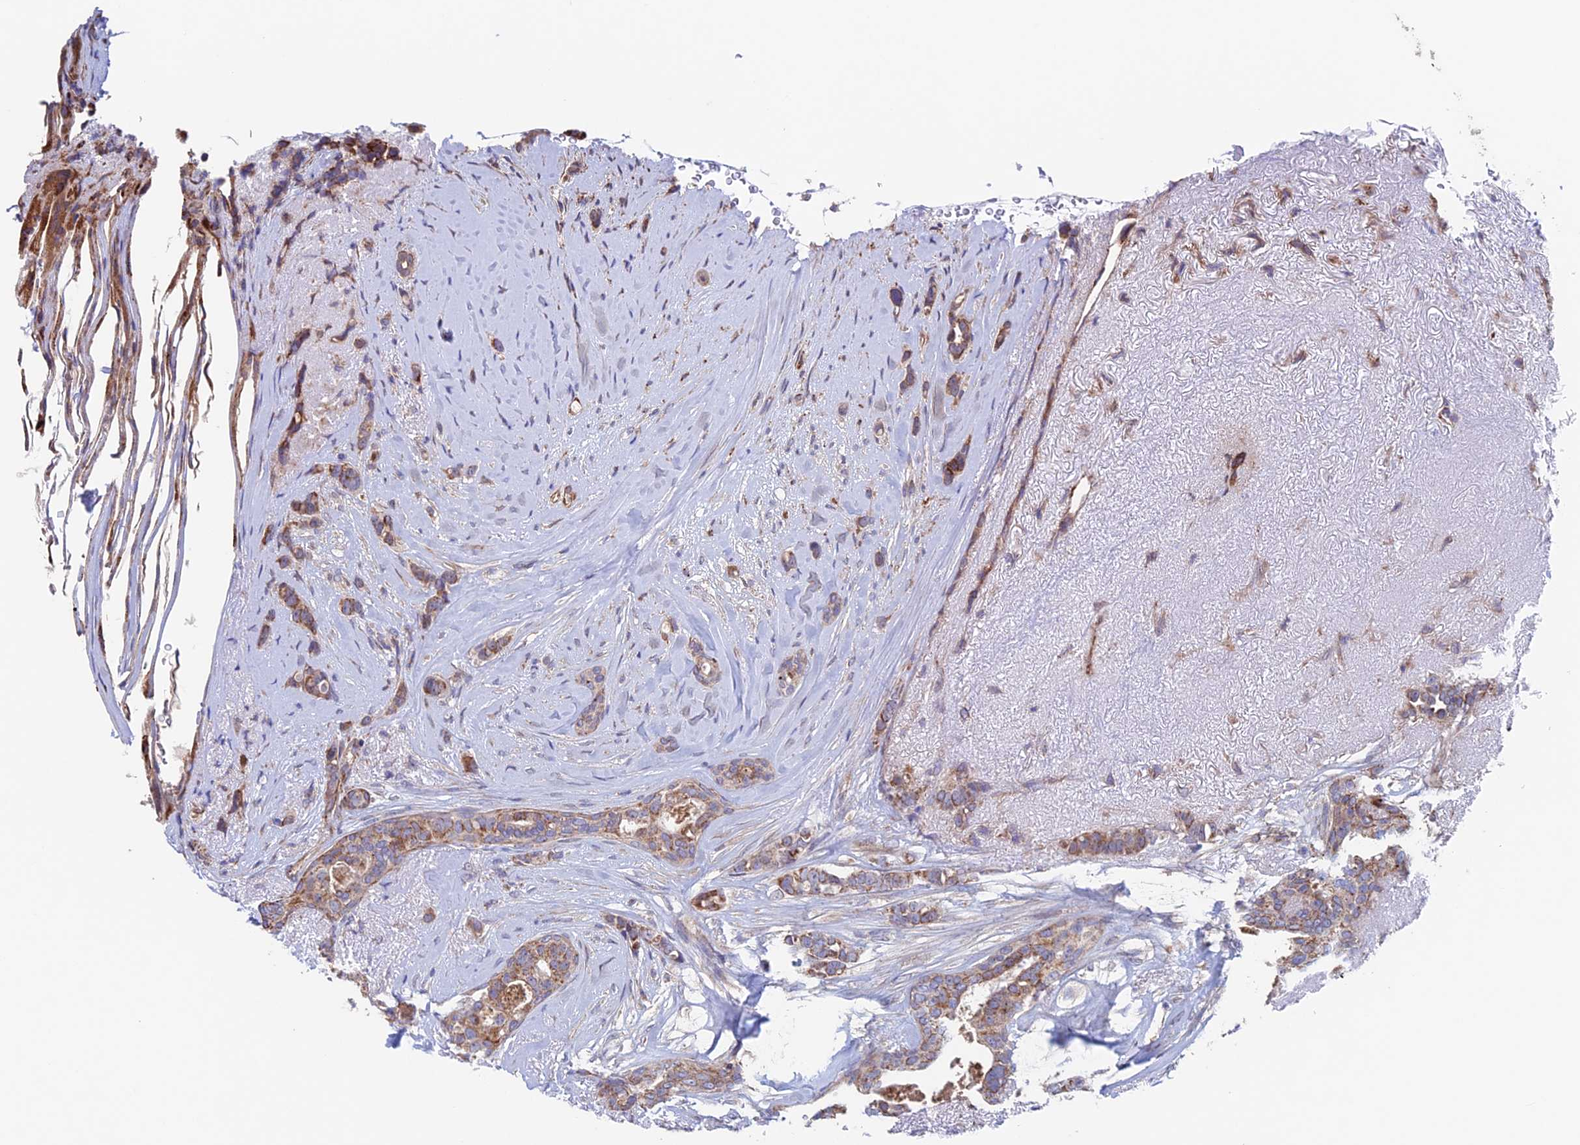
{"staining": {"intensity": "strong", "quantity": ">75%", "location": "cytoplasmic/membranous"}, "tissue": "breast cancer", "cell_type": "Tumor cells", "image_type": "cancer", "snomed": [{"axis": "morphology", "description": "Lobular carcinoma"}, {"axis": "topography", "description": "Breast"}], "caption": "Protein analysis of lobular carcinoma (breast) tissue shows strong cytoplasmic/membranous staining in about >75% of tumor cells.", "gene": "MRPL1", "patient": {"sex": "female", "age": 51}}